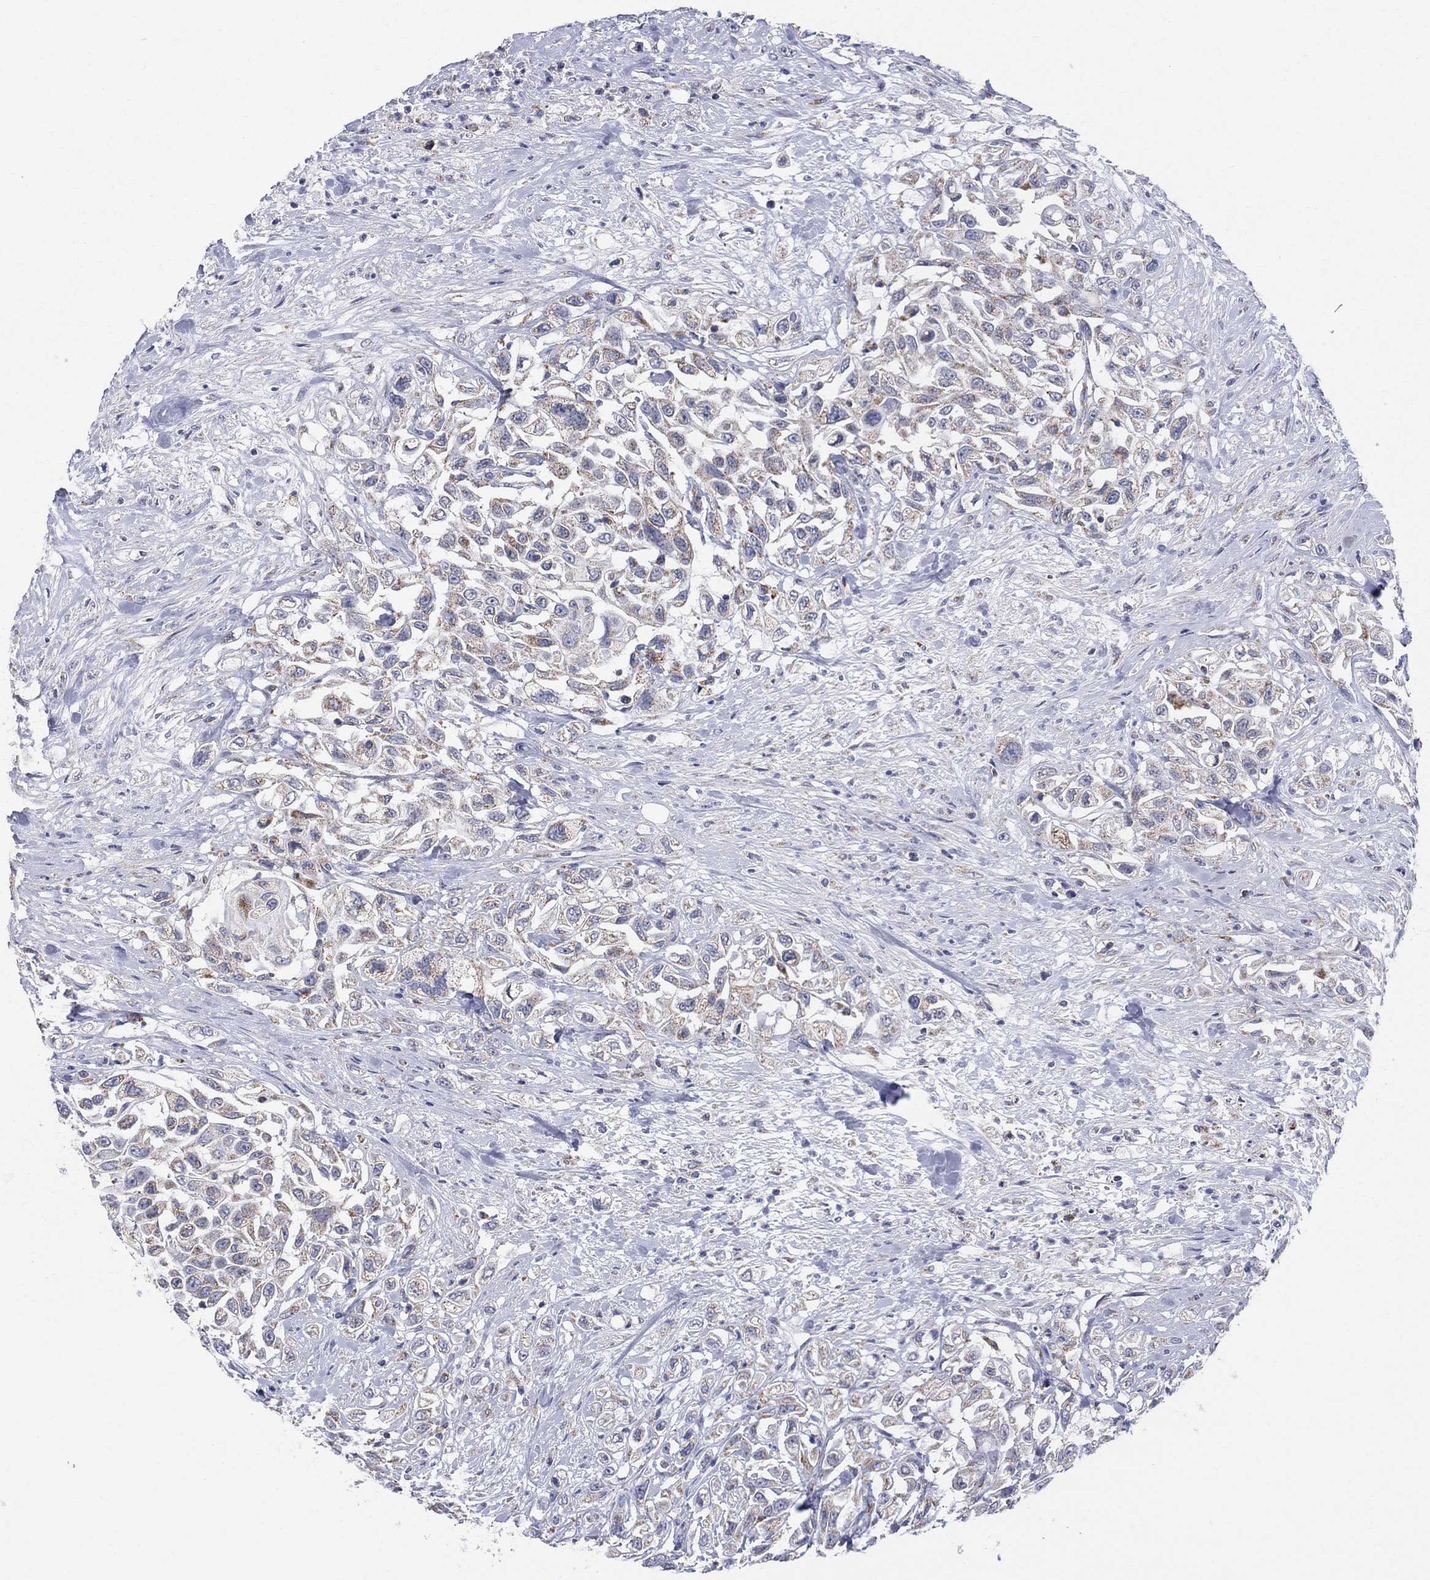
{"staining": {"intensity": "moderate", "quantity": "<25%", "location": "cytoplasmic/membranous"}, "tissue": "urothelial cancer", "cell_type": "Tumor cells", "image_type": "cancer", "snomed": [{"axis": "morphology", "description": "Urothelial carcinoma, High grade"}, {"axis": "topography", "description": "Urinary bladder"}], "caption": "This micrograph exhibits immunohistochemistry (IHC) staining of urothelial carcinoma (high-grade), with low moderate cytoplasmic/membranous positivity in approximately <25% of tumor cells.", "gene": "KISS1R", "patient": {"sex": "female", "age": 56}}